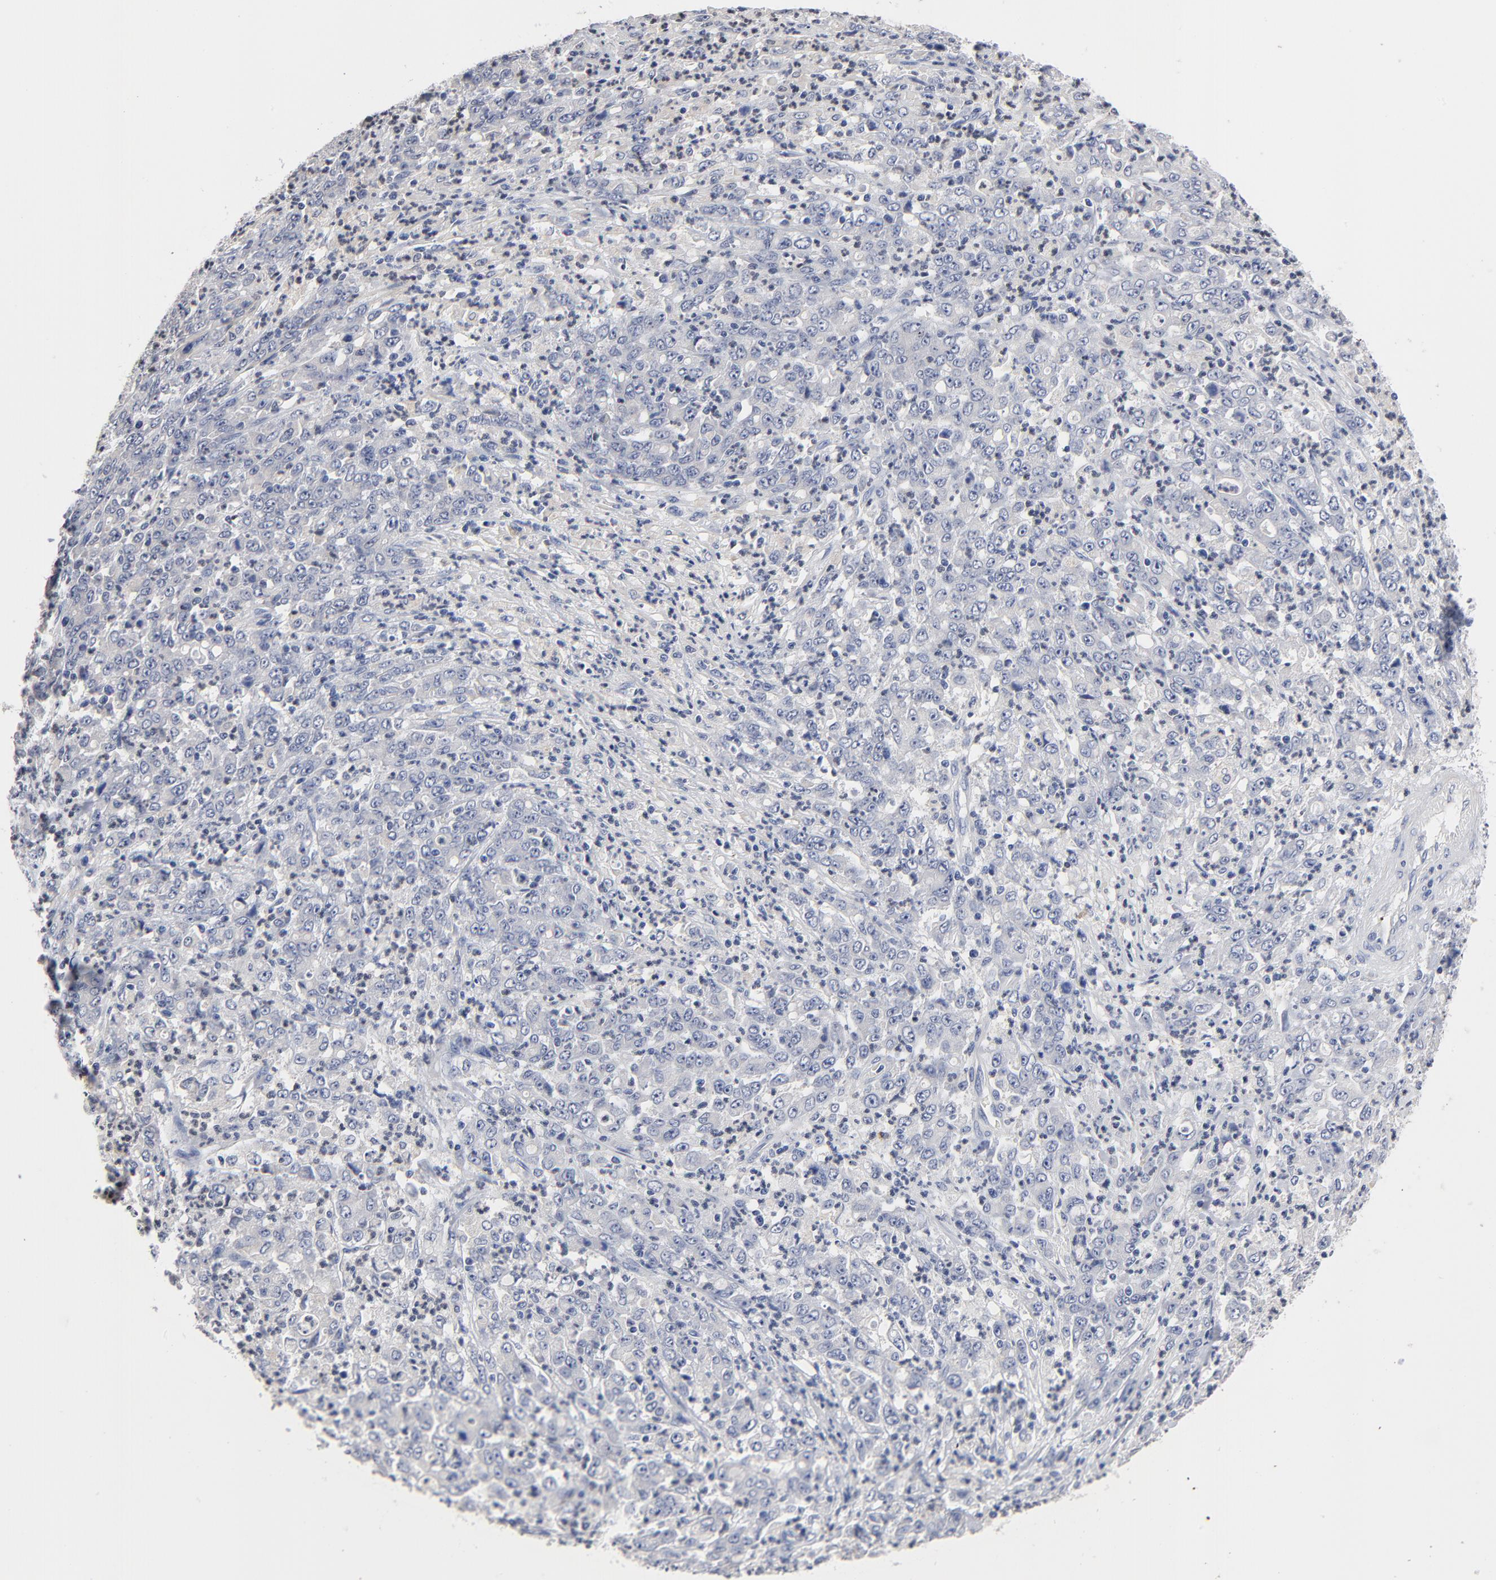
{"staining": {"intensity": "negative", "quantity": "none", "location": "none"}, "tissue": "stomach cancer", "cell_type": "Tumor cells", "image_type": "cancer", "snomed": [{"axis": "morphology", "description": "Adenocarcinoma, NOS"}, {"axis": "topography", "description": "Stomach, lower"}], "caption": "This is an IHC histopathology image of human stomach adenocarcinoma. There is no expression in tumor cells.", "gene": "AADAC", "patient": {"sex": "female", "age": 71}}